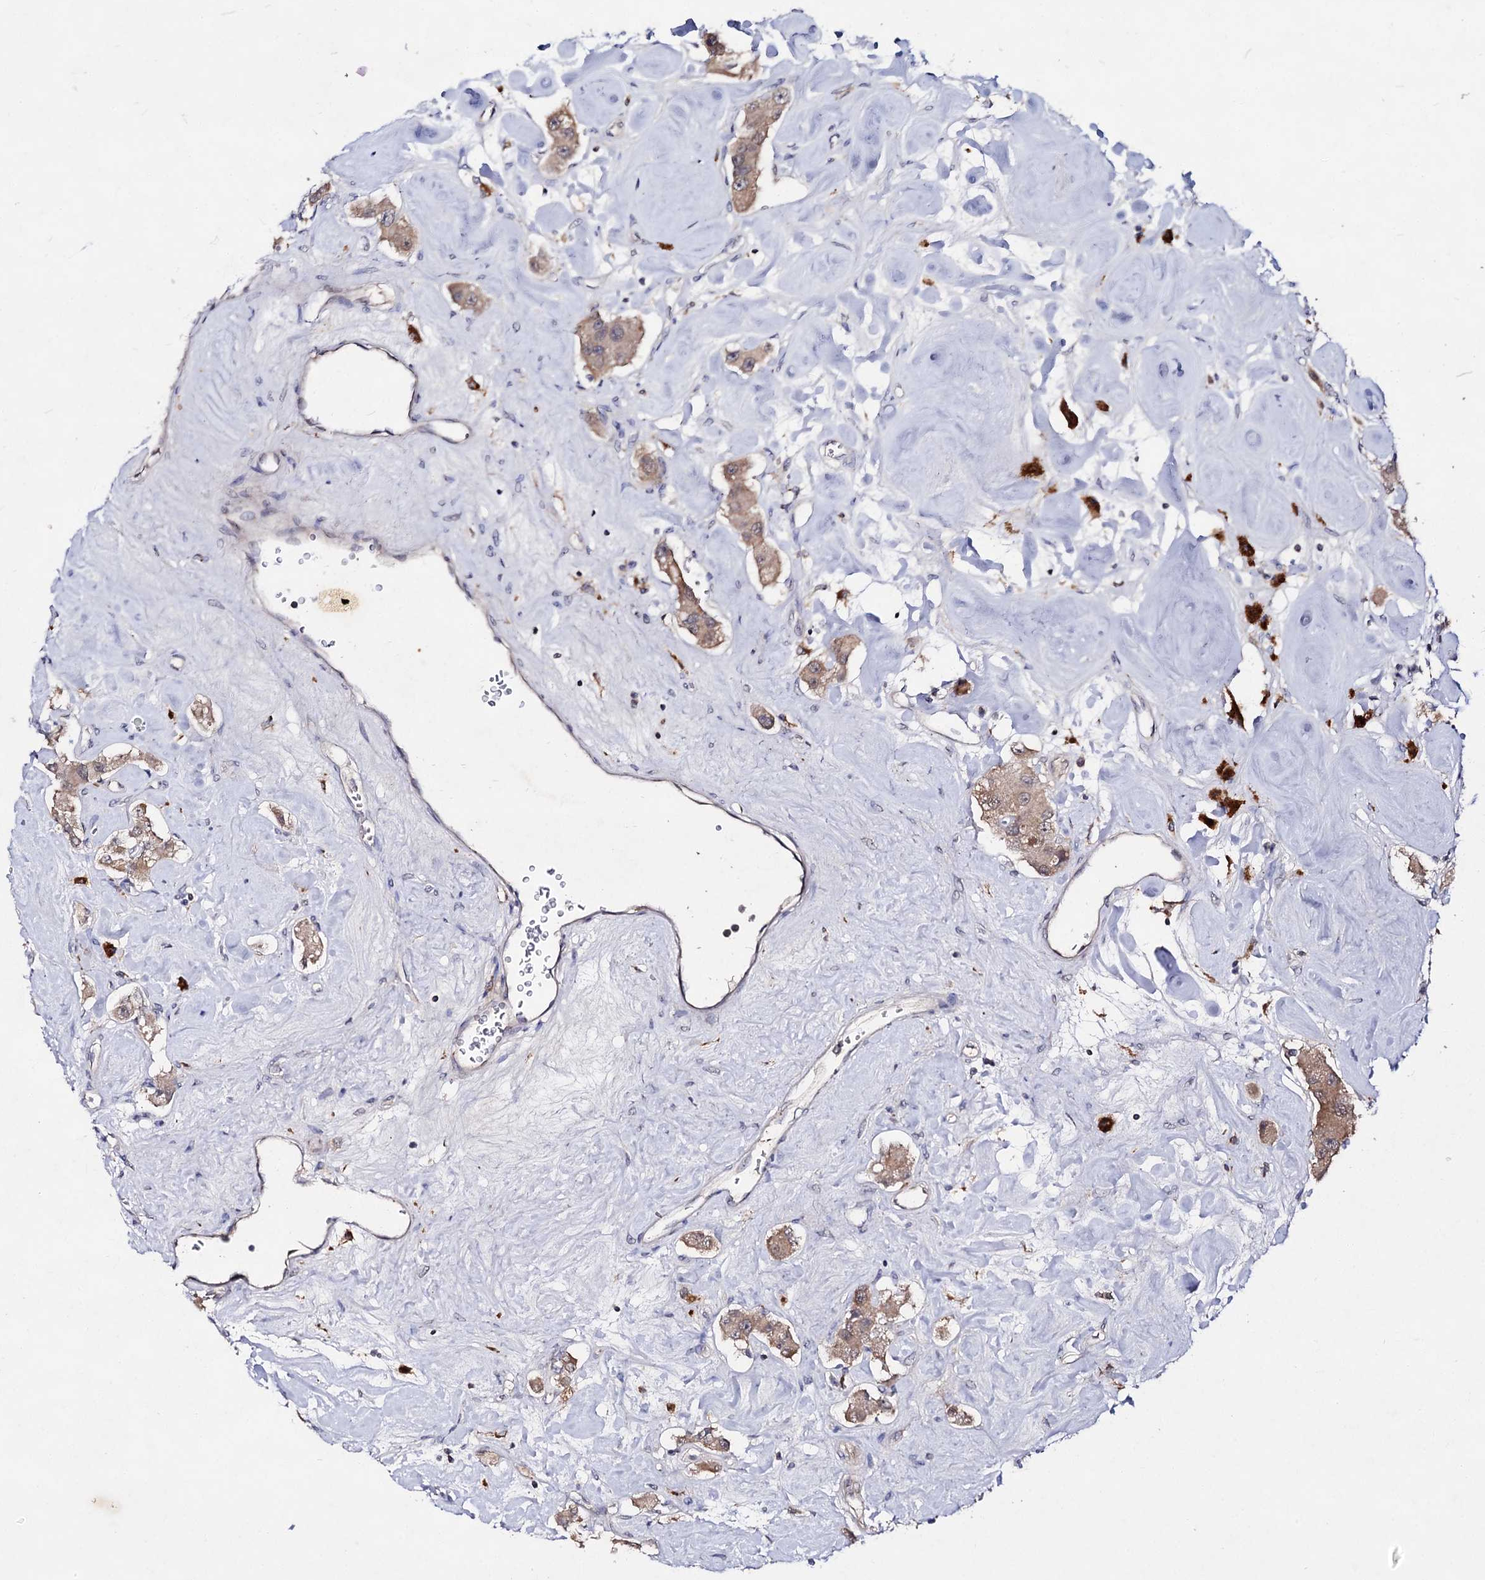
{"staining": {"intensity": "weak", "quantity": ">75%", "location": "cytoplasmic/membranous"}, "tissue": "carcinoid", "cell_type": "Tumor cells", "image_type": "cancer", "snomed": [{"axis": "morphology", "description": "Carcinoid, malignant, NOS"}, {"axis": "topography", "description": "Pancreas"}], "caption": "Immunohistochemical staining of malignant carcinoid reveals low levels of weak cytoplasmic/membranous expression in approximately >75% of tumor cells. Nuclei are stained in blue.", "gene": "ACTR6", "patient": {"sex": "male", "age": 41}}